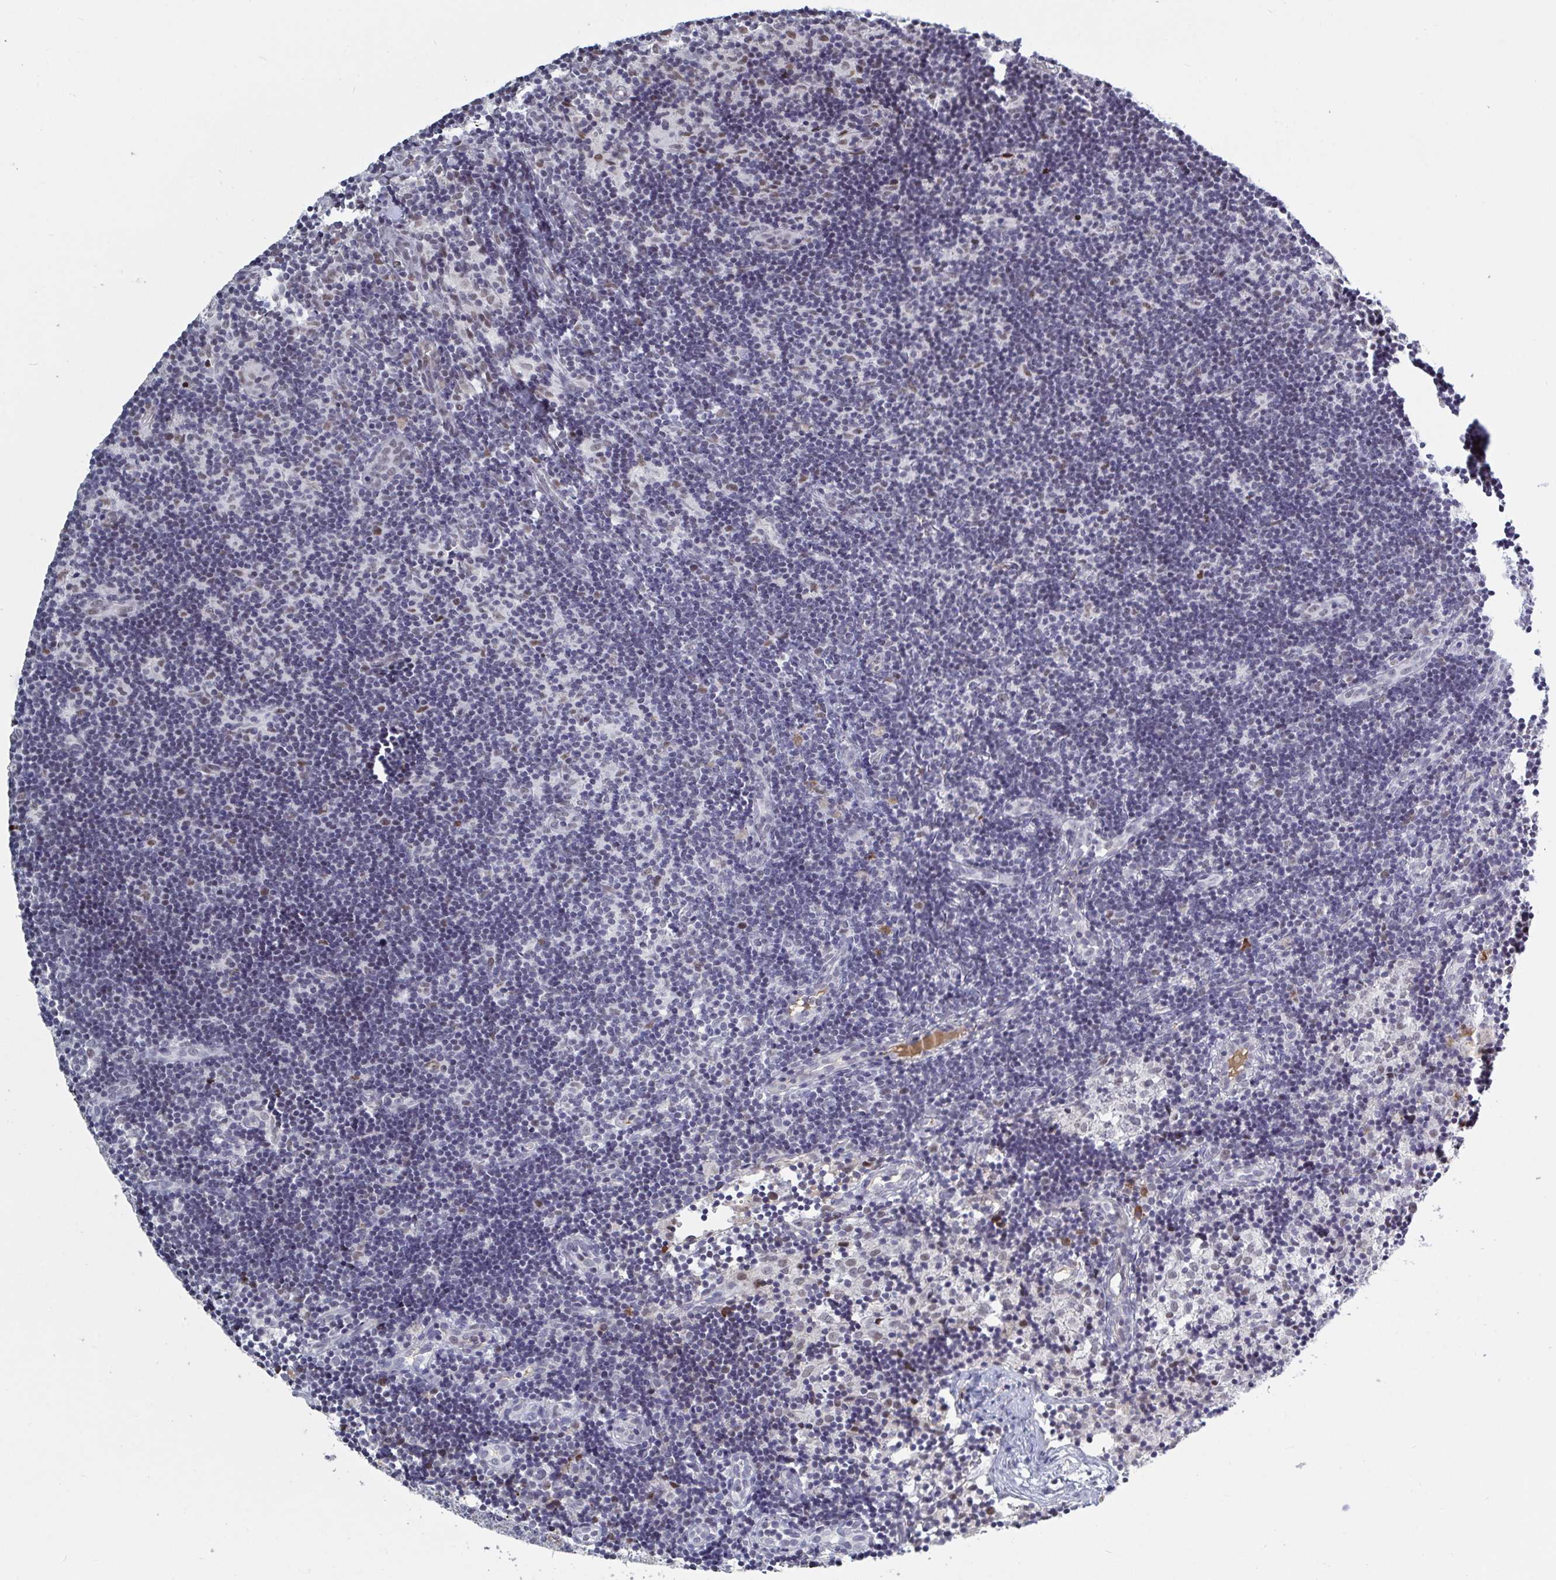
{"staining": {"intensity": "weak", "quantity": "<25%", "location": "nuclear"}, "tissue": "lymph node", "cell_type": "Germinal center cells", "image_type": "normal", "snomed": [{"axis": "morphology", "description": "Normal tissue, NOS"}, {"axis": "topography", "description": "Lymph node"}], "caption": "Germinal center cells show no significant protein positivity in unremarkable lymph node. (DAB (3,3'-diaminobenzidine) IHC with hematoxylin counter stain).", "gene": "BCL7B", "patient": {"sex": "female", "age": 31}}